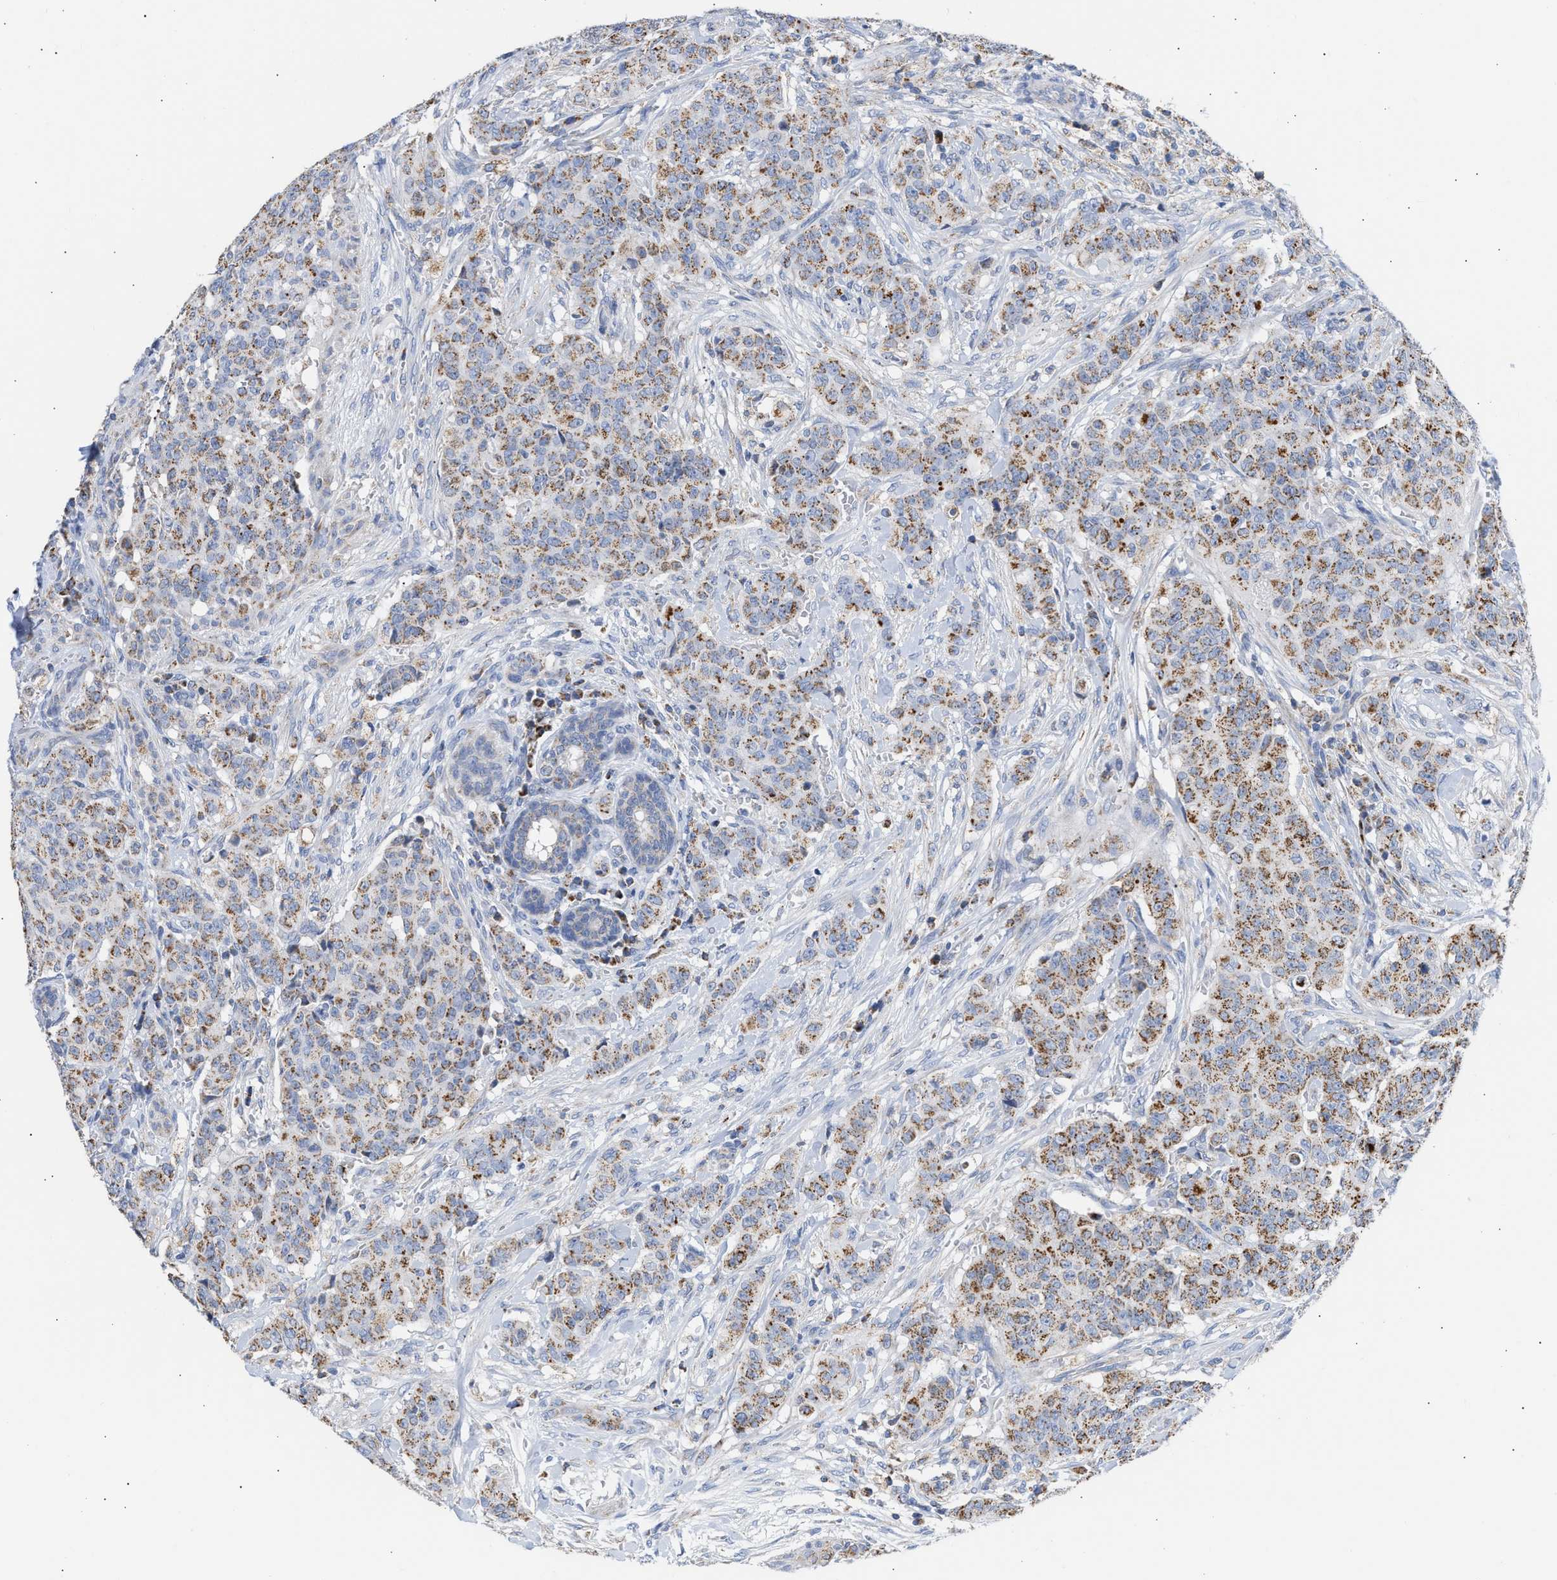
{"staining": {"intensity": "moderate", "quantity": ">75%", "location": "cytoplasmic/membranous"}, "tissue": "breast cancer", "cell_type": "Tumor cells", "image_type": "cancer", "snomed": [{"axis": "morphology", "description": "Normal tissue, NOS"}, {"axis": "morphology", "description": "Duct carcinoma"}, {"axis": "topography", "description": "Breast"}], "caption": "This image demonstrates breast cancer (invasive ductal carcinoma) stained with IHC to label a protein in brown. The cytoplasmic/membranous of tumor cells show moderate positivity for the protein. Nuclei are counter-stained blue.", "gene": "ACOT13", "patient": {"sex": "female", "age": 40}}